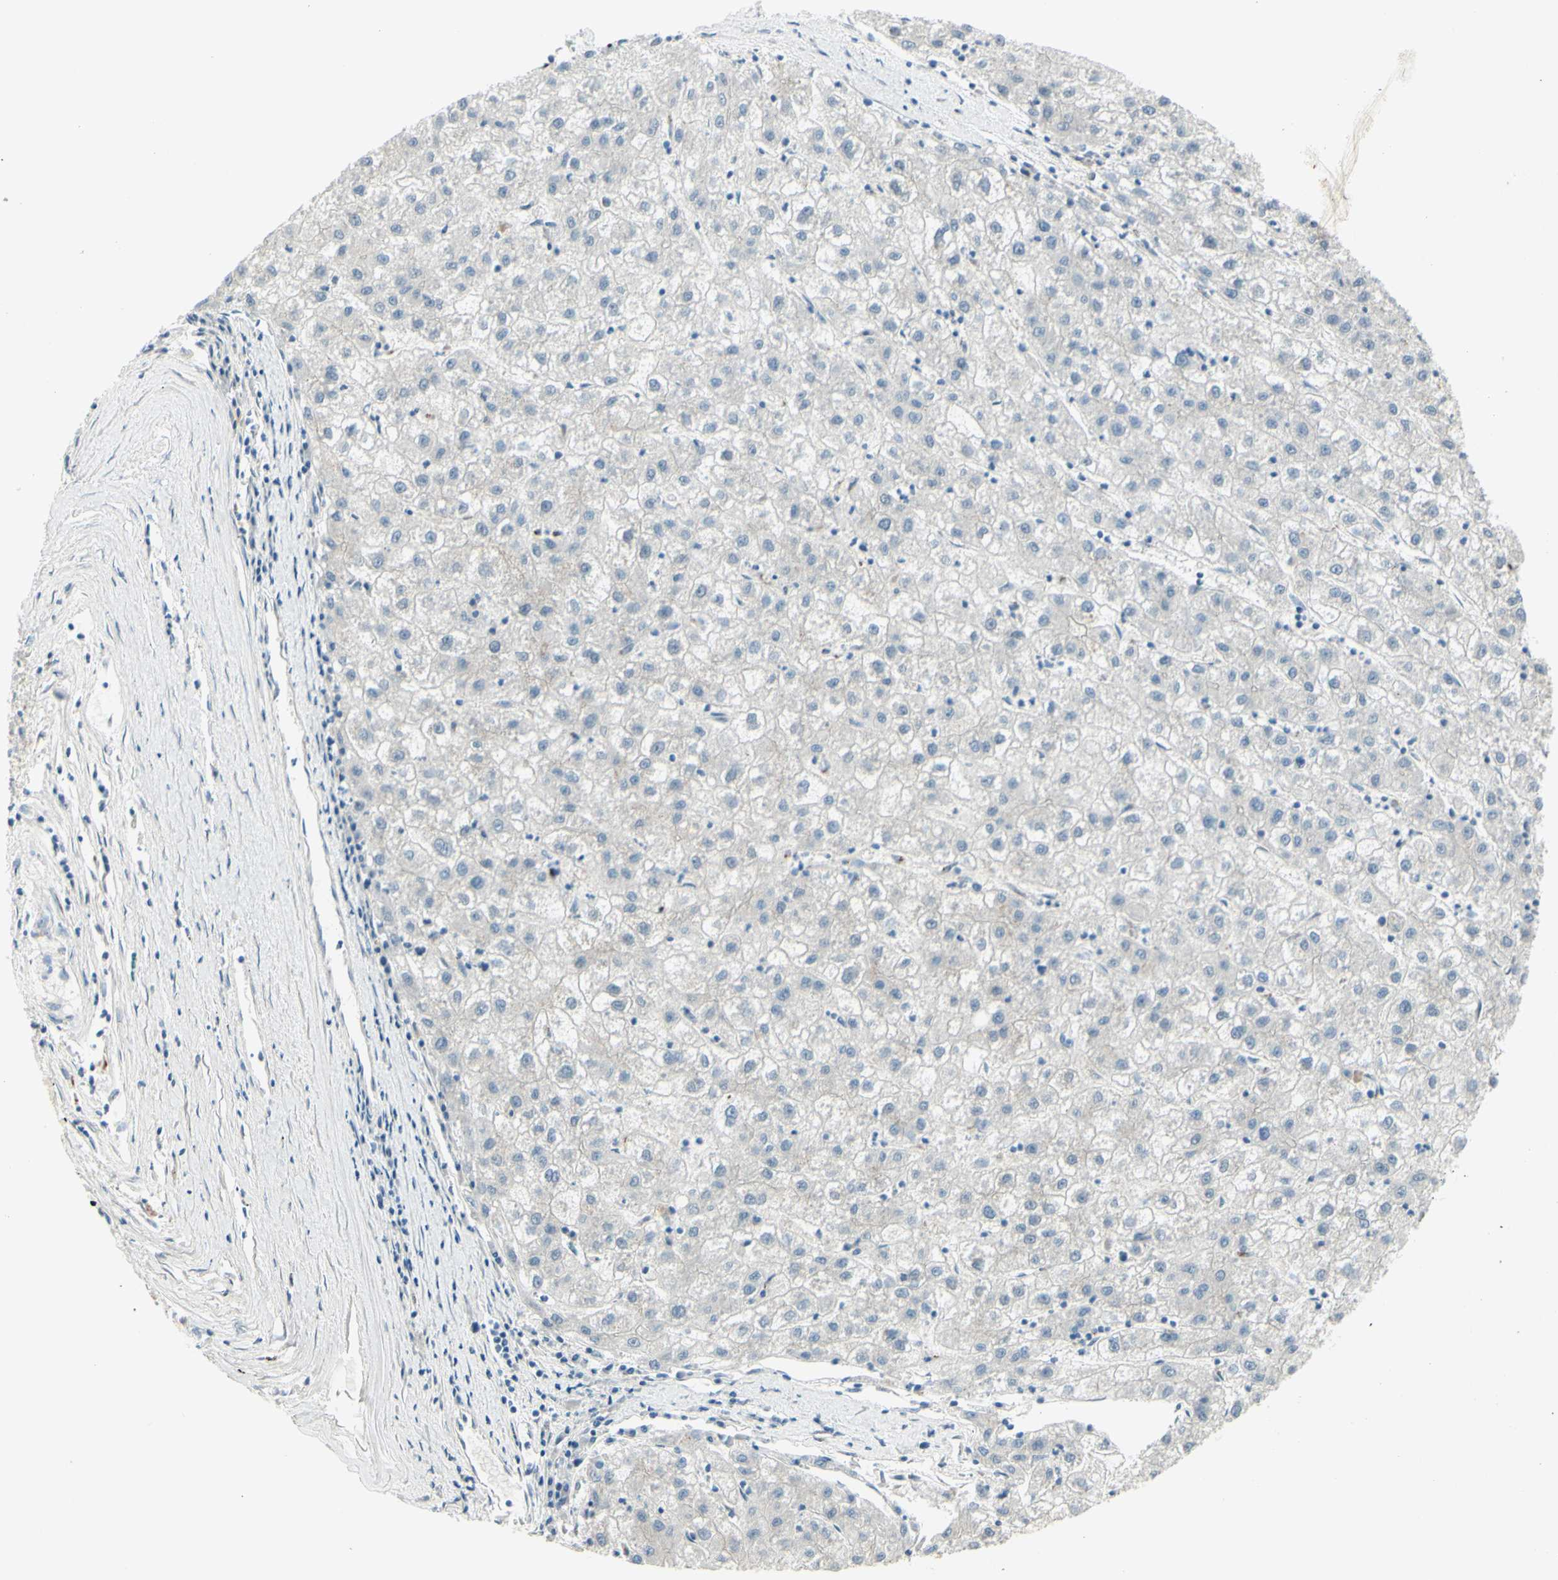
{"staining": {"intensity": "negative", "quantity": "none", "location": "none"}, "tissue": "liver cancer", "cell_type": "Tumor cells", "image_type": "cancer", "snomed": [{"axis": "morphology", "description": "Carcinoma, Hepatocellular, NOS"}, {"axis": "topography", "description": "Liver"}], "caption": "IHC histopathology image of neoplastic tissue: liver hepatocellular carcinoma stained with DAB reveals no significant protein positivity in tumor cells.", "gene": "B4GALT1", "patient": {"sex": "male", "age": 72}}